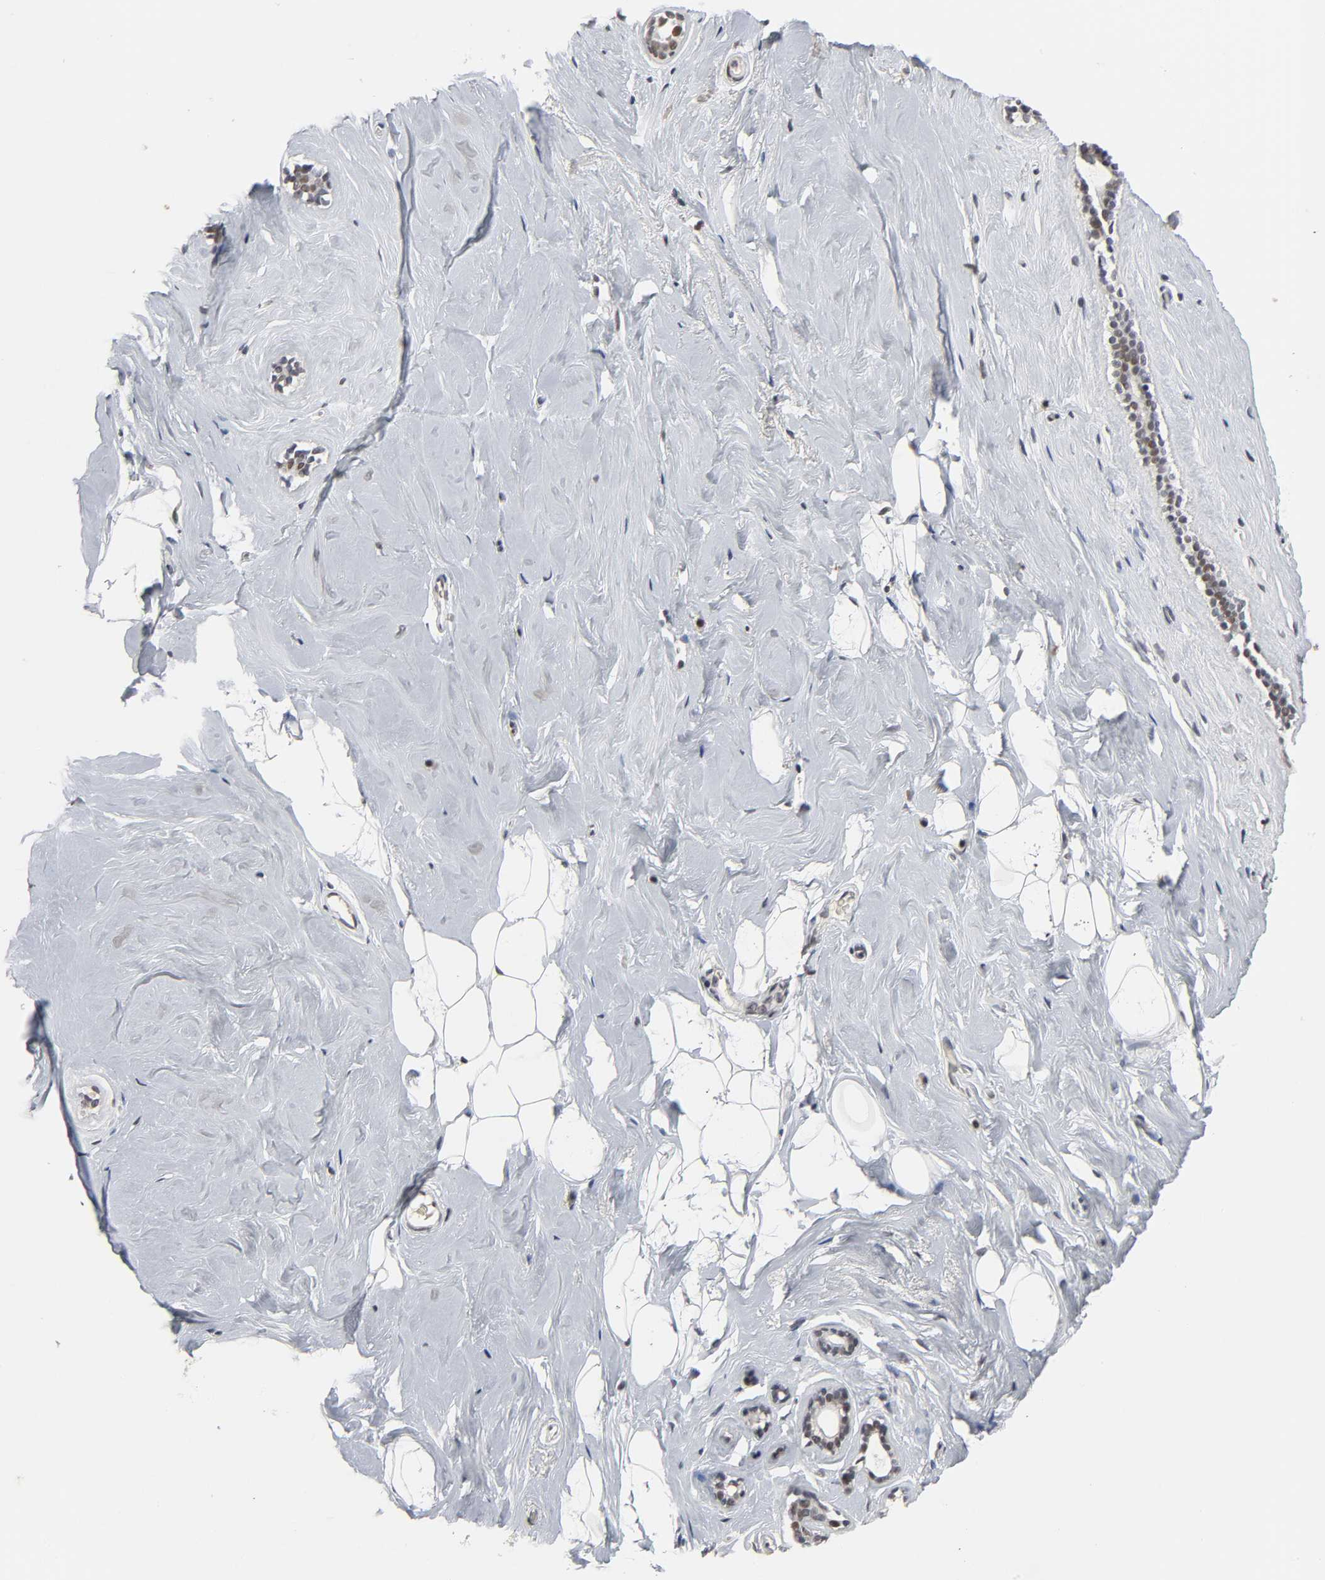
{"staining": {"intensity": "moderate", "quantity": ">75%", "location": "nuclear"}, "tissue": "breast", "cell_type": "Adipocytes", "image_type": "normal", "snomed": [{"axis": "morphology", "description": "Normal tissue, NOS"}, {"axis": "topography", "description": "Breast"}], "caption": "Protein expression analysis of normal breast shows moderate nuclear expression in approximately >75% of adipocytes.", "gene": "TRIM33", "patient": {"sex": "female", "age": 75}}